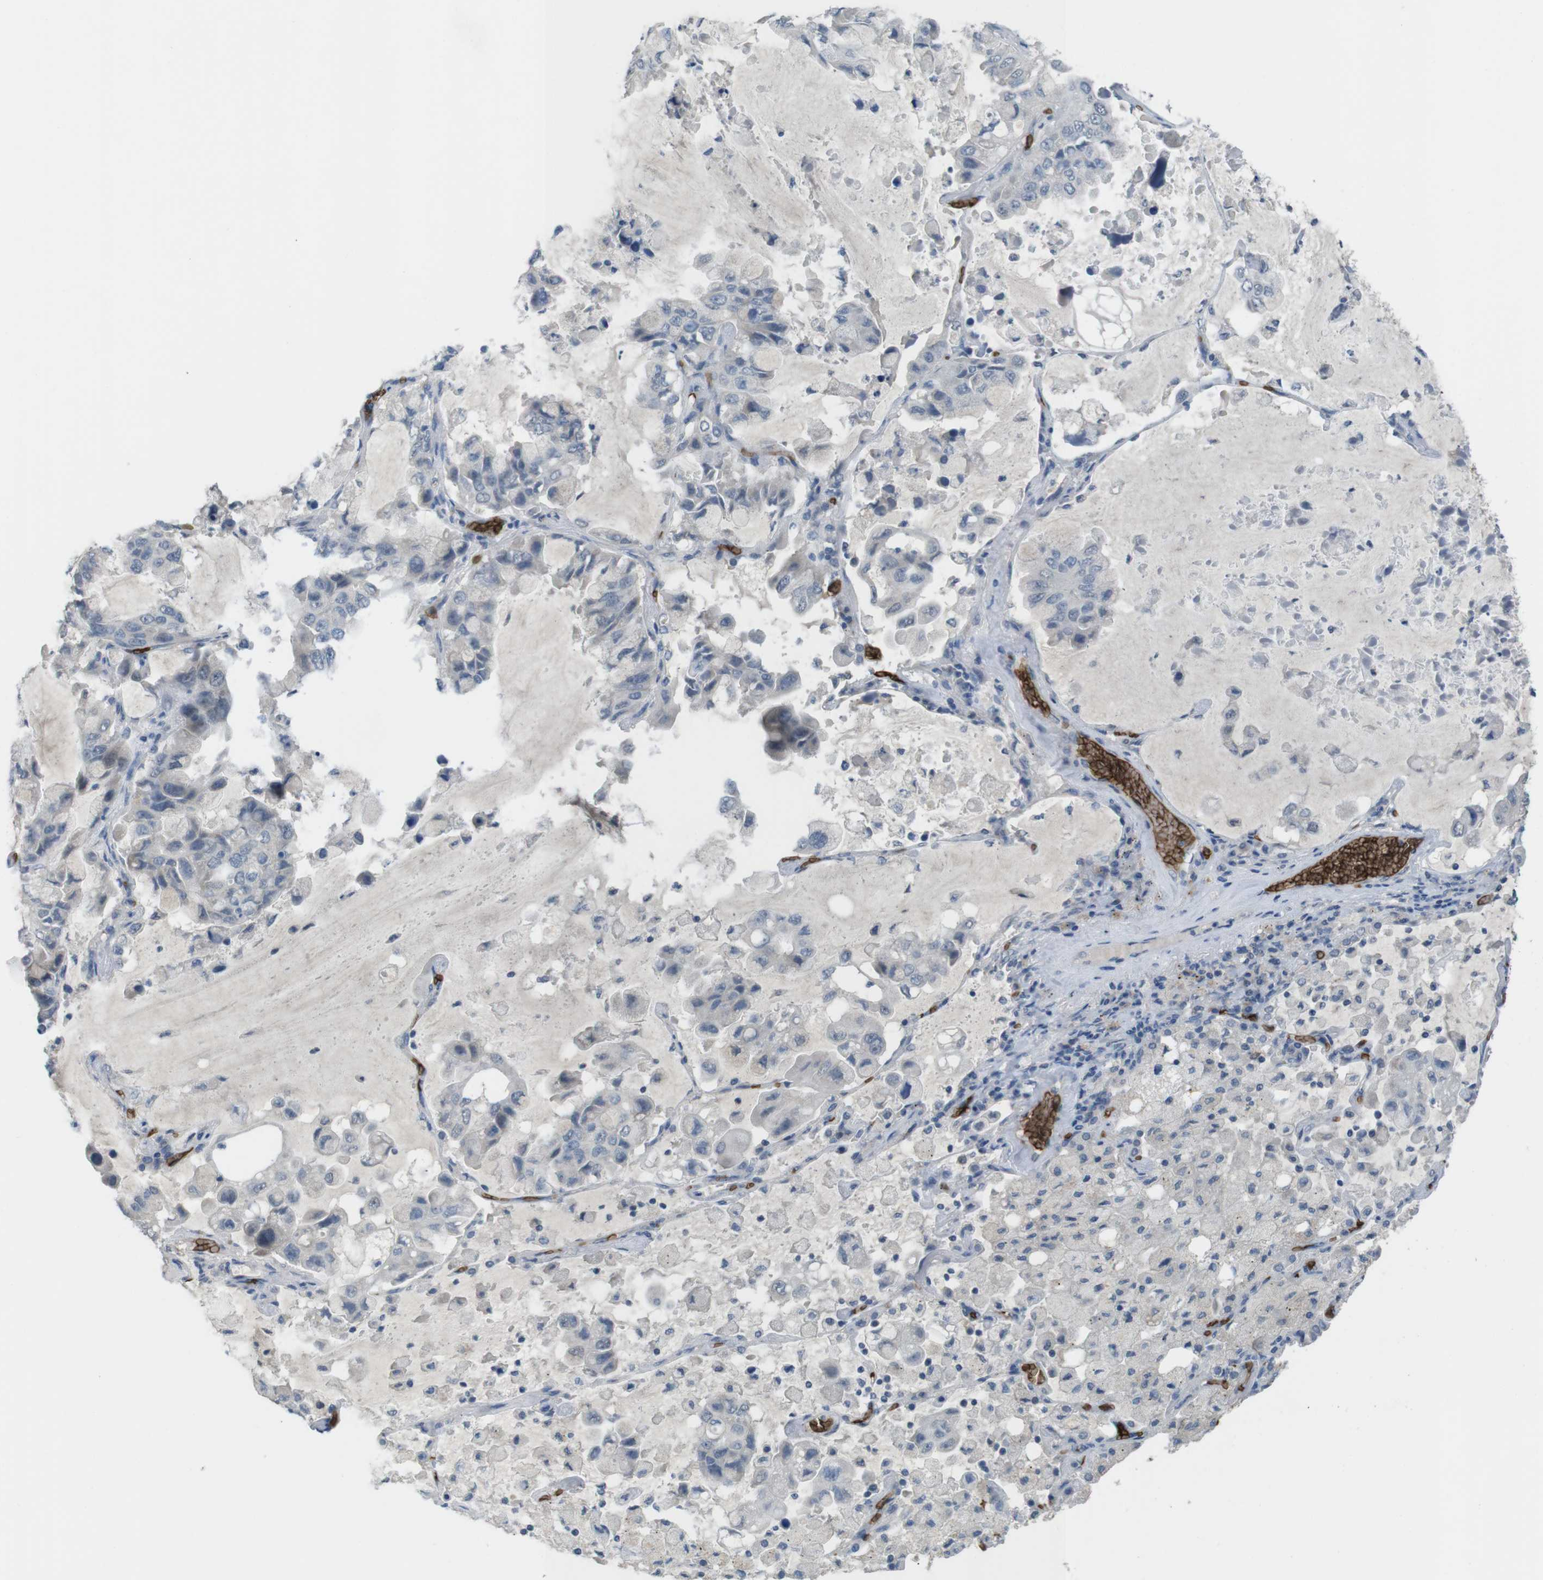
{"staining": {"intensity": "negative", "quantity": "none", "location": "none"}, "tissue": "lung cancer", "cell_type": "Tumor cells", "image_type": "cancer", "snomed": [{"axis": "morphology", "description": "Adenocarcinoma, NOS"}, {"axis": "topography", "description": "Lung"}], "caption": "This is an immunohistochemistry (IHC) image of lung cancer. There is no staining in tumor cells.", "gene": "GYPA", "patient": {"sex": "male", "age": 64}}